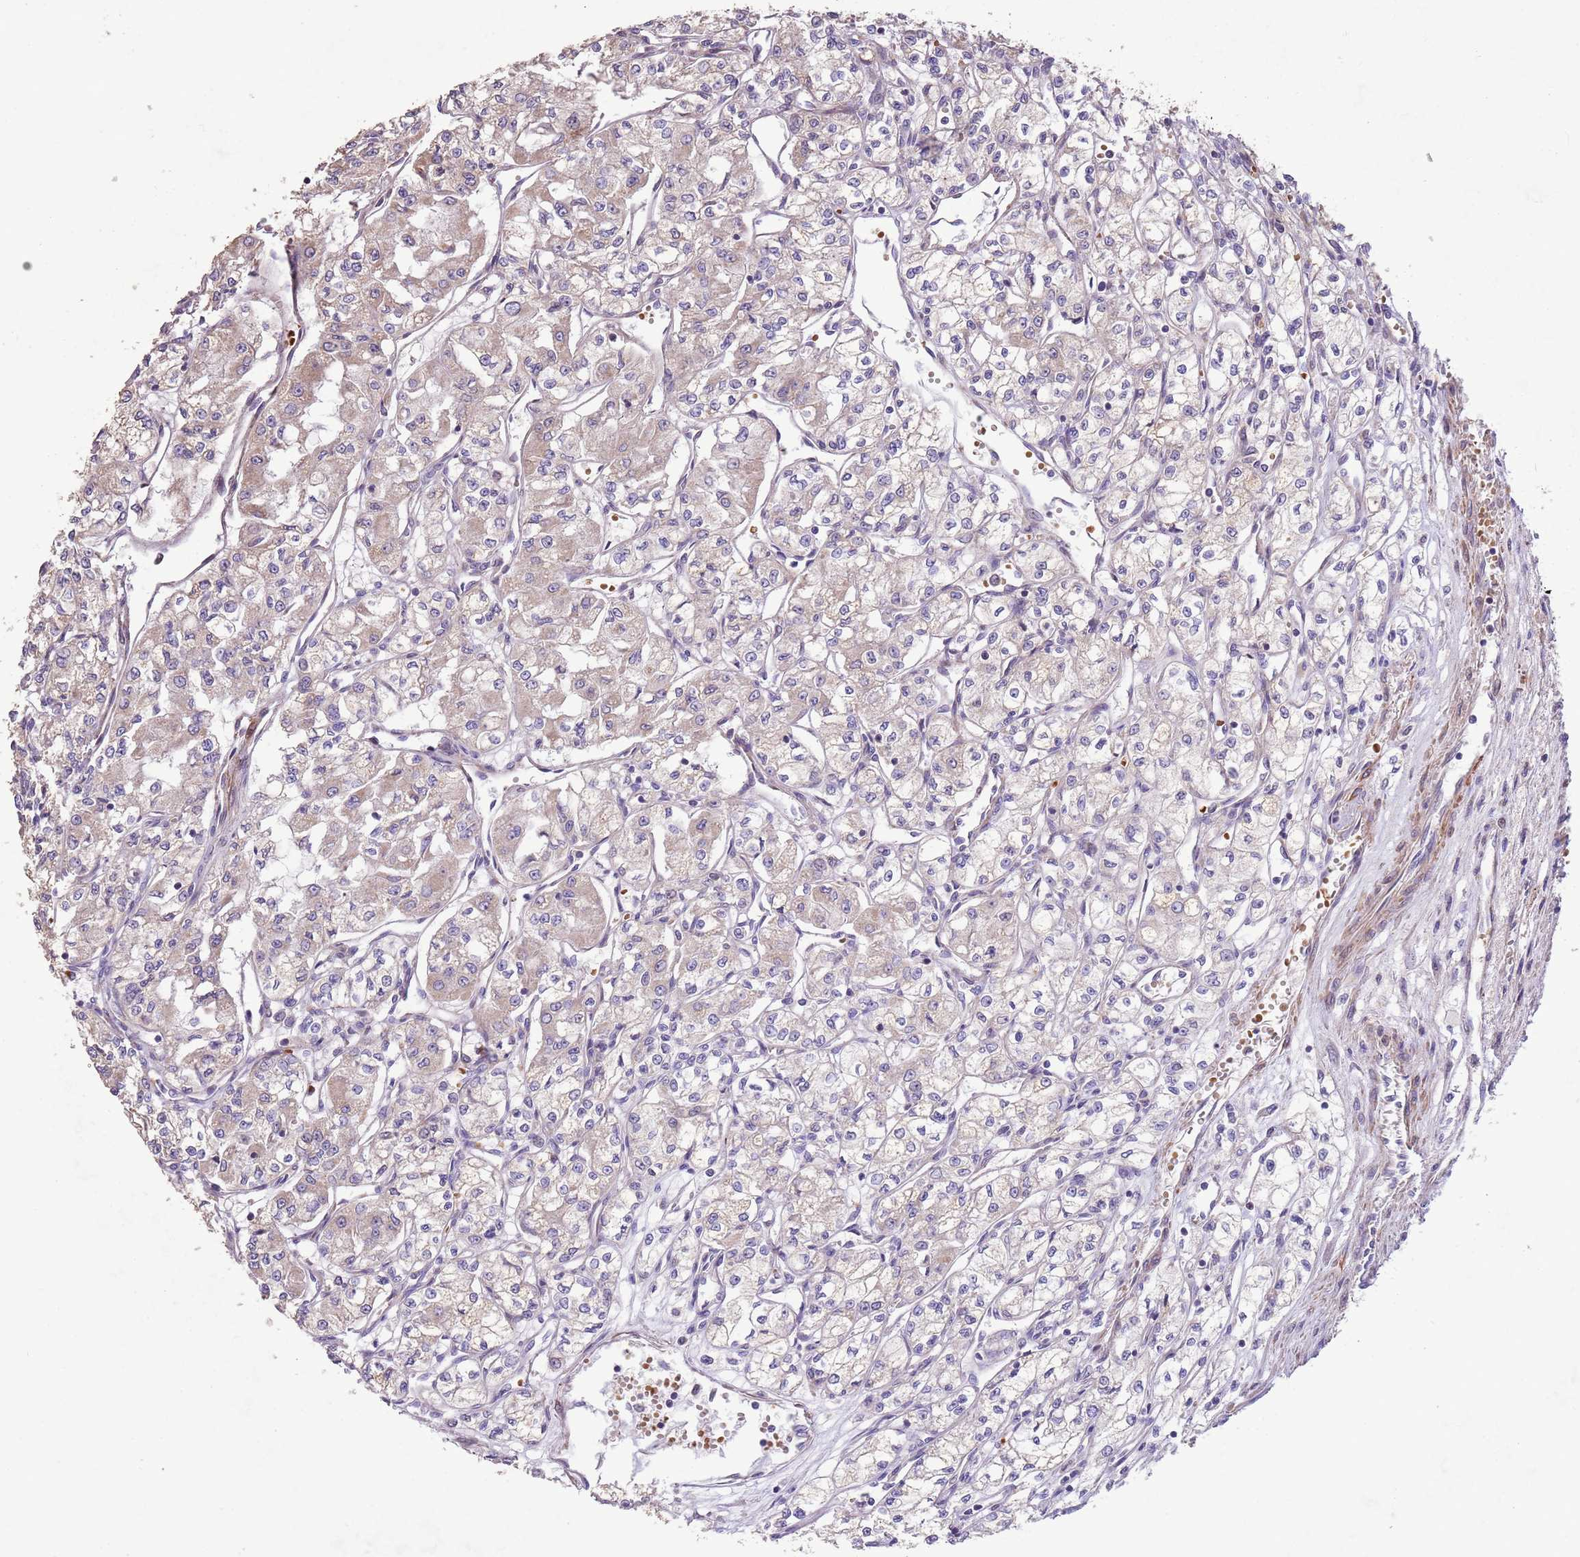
{"staining": {"intensity": "weak", "quantity": "<25%", "location": "cytoplasmic/membranous"}, "tissue": "renal cancer", "cell_type": "Tumor cells", "image_type": "cancer", "snomed": [{"axis": "morphology", "description": "Adenocarcinoma, NOS"}, {"axis": "topography", "description": "Kidney"}], "caption": "Immunohistochemistry (IHC) of human renal cancer demonstrates no positivity in tumor cells.", "gene": "PIGA", "patient": {"sex": "male", "age": 59}}